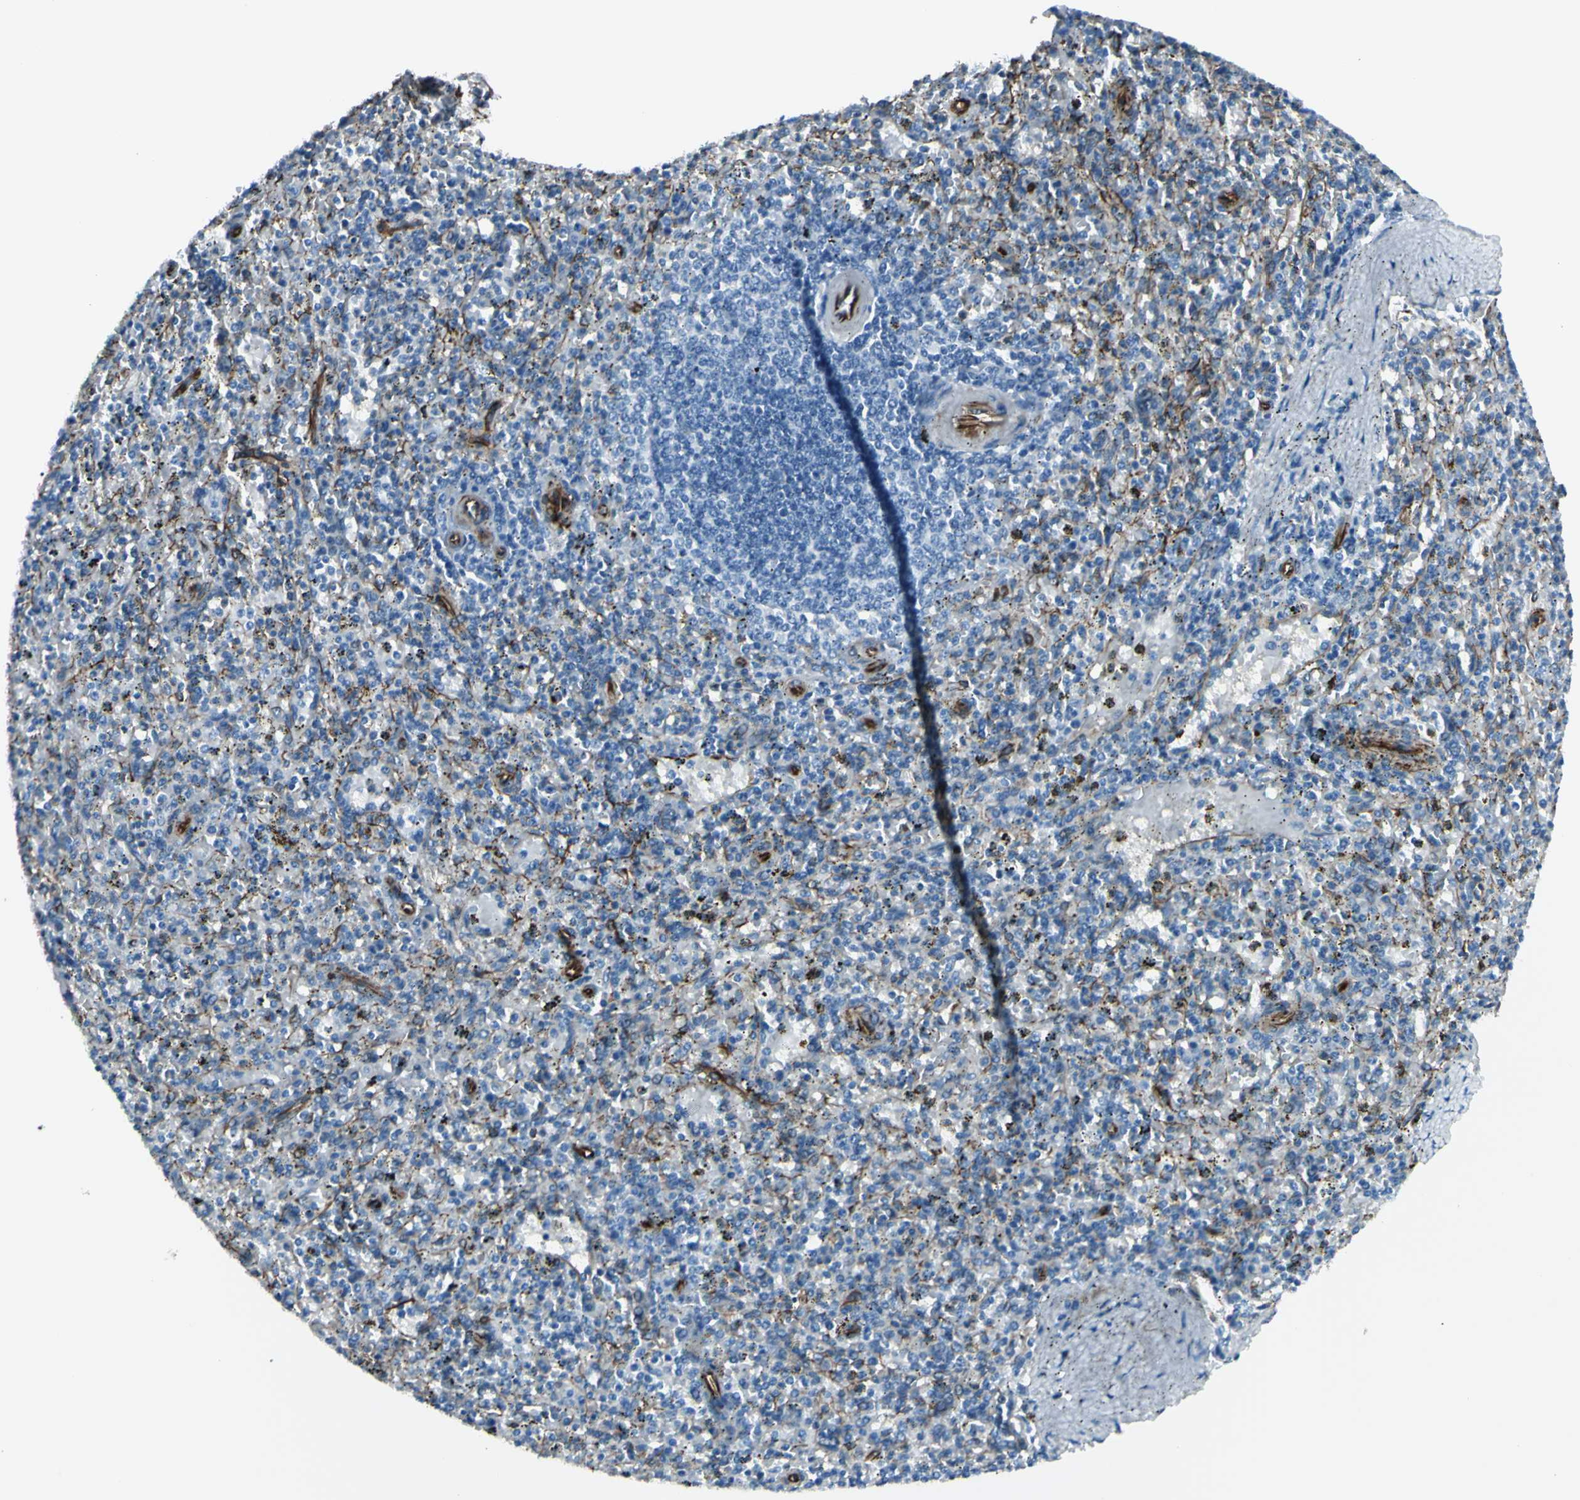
{"staining": {"intensity": "negative", "quantity": "none", "location": "none"}, "tissue": "spleen", "cell_type": "Cells in red pulp", "image_type": "normal", "snomed": [{"axis": "morphology", "description": "Normal tissue, NOS"}, {"axis": "topography", "description": "Spleen"}], "caption": "Spleen stained for a protein using immunohistochemistry (IHC) shows no expression cells in red pulp.", "gene": "PTH2R", "patient": {"sex": "male", "age": 72}}